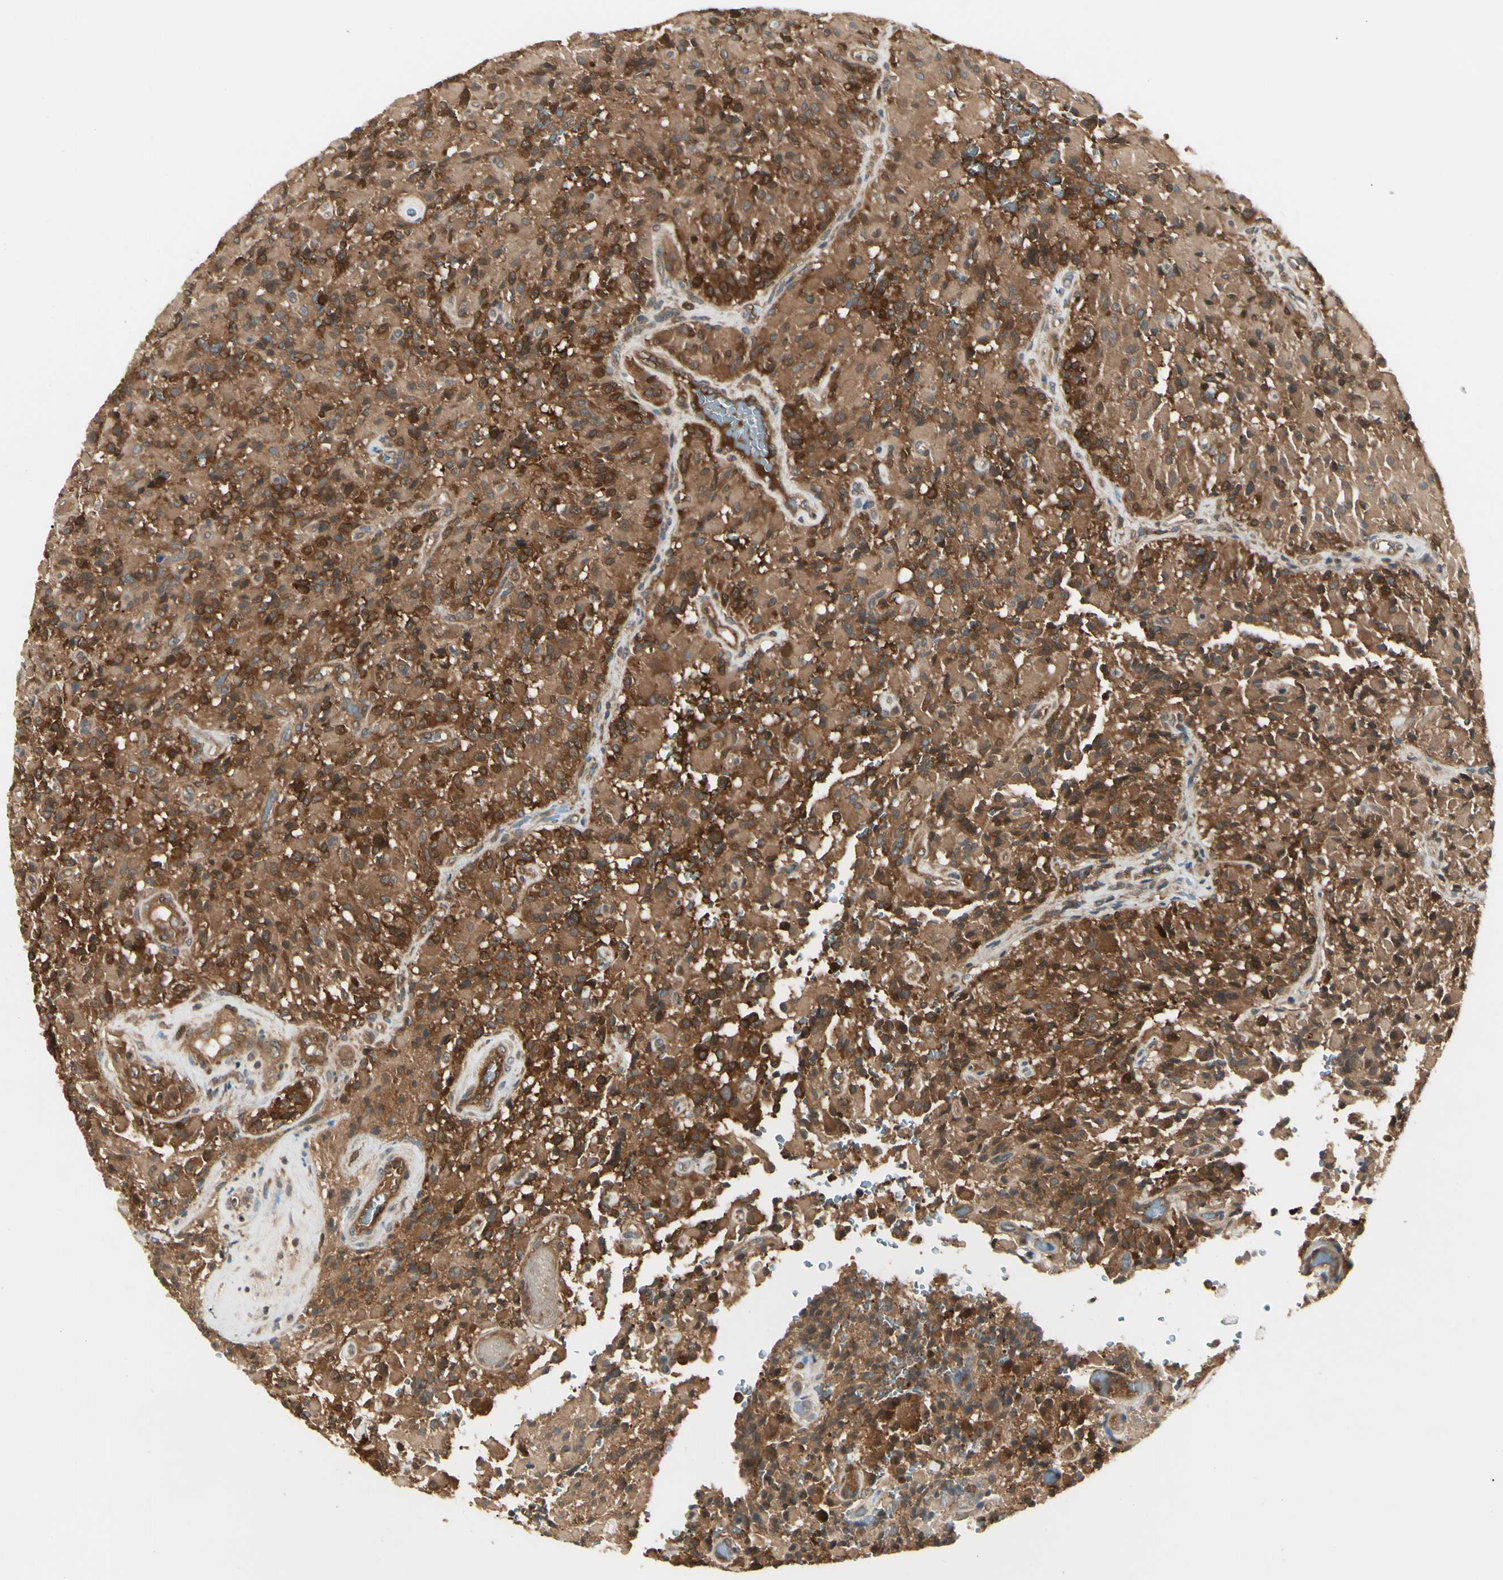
{"staining": {"intensity": "strong", "quantity": ">75%", "location": "cytoplasmic/membranous"}, "tissue": "glioma", "cell_type": "Tumor cells", "image_type": "cancer", "snomed": [{"axis": "morphology", "description": "Glioma, malignant, High grade"}, {"axis": "topography", "description": "Brain"}], "caption": "Immunohistochemistry (IHC) micrograph of human malignant glioma (high-grade) stained for a protein (brown), which displays high levels of strong cytoplasmic/membranous expression in about >75% of tumor cells.", "gene": "NME1-NME2", "patient": {"sex": "male", "age": 71}}